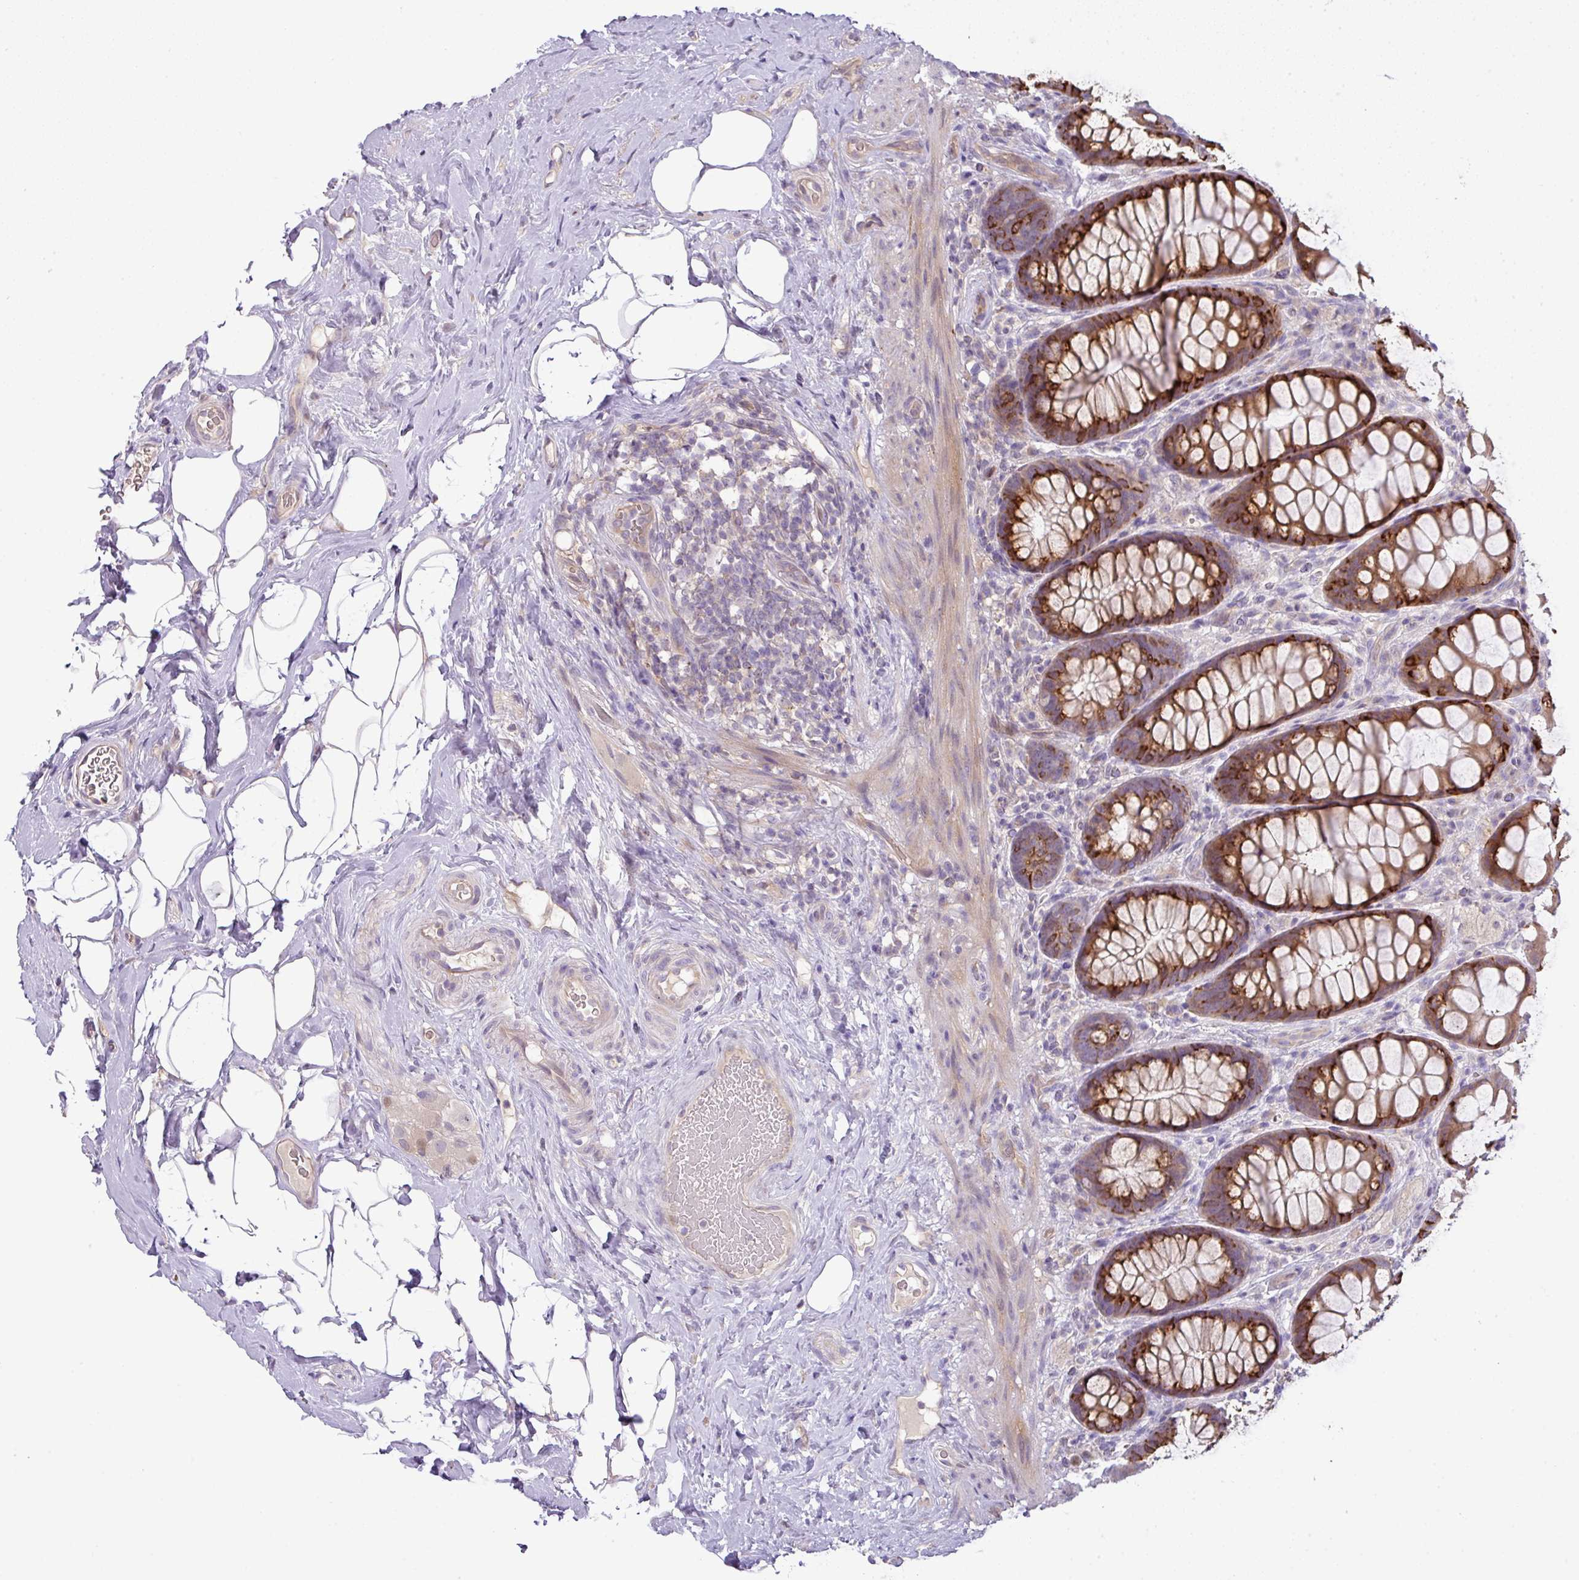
{"staining": {"intensity": "strong", "quantity": "25%-75%", "location": "cytoplasmic/membranous"}, "tissue": "rectum", "cell_type": "Glandular cells", "image_type": "normal", "snomed": [{"axis": "morphology", "description": "Normal tissue, NOS"}, {"axis": "topography", "description": "Rectum"}], "caption": "Immunohistochemistry staining of benign rectum, which demonstrates high levels of strong cytoplasmic/membranous staining in about 25%-75% of glandular cells indicating strong cytoplasmic/membranous protein positivity. The staining was performed using DAB (3,3'-diaminobenzidine) (brown) for protein detection and nuclei were counterstained in hematoxylin (blue).", "gene": "PIK3R5", "patient": {"sex": "female", "age": 67}}